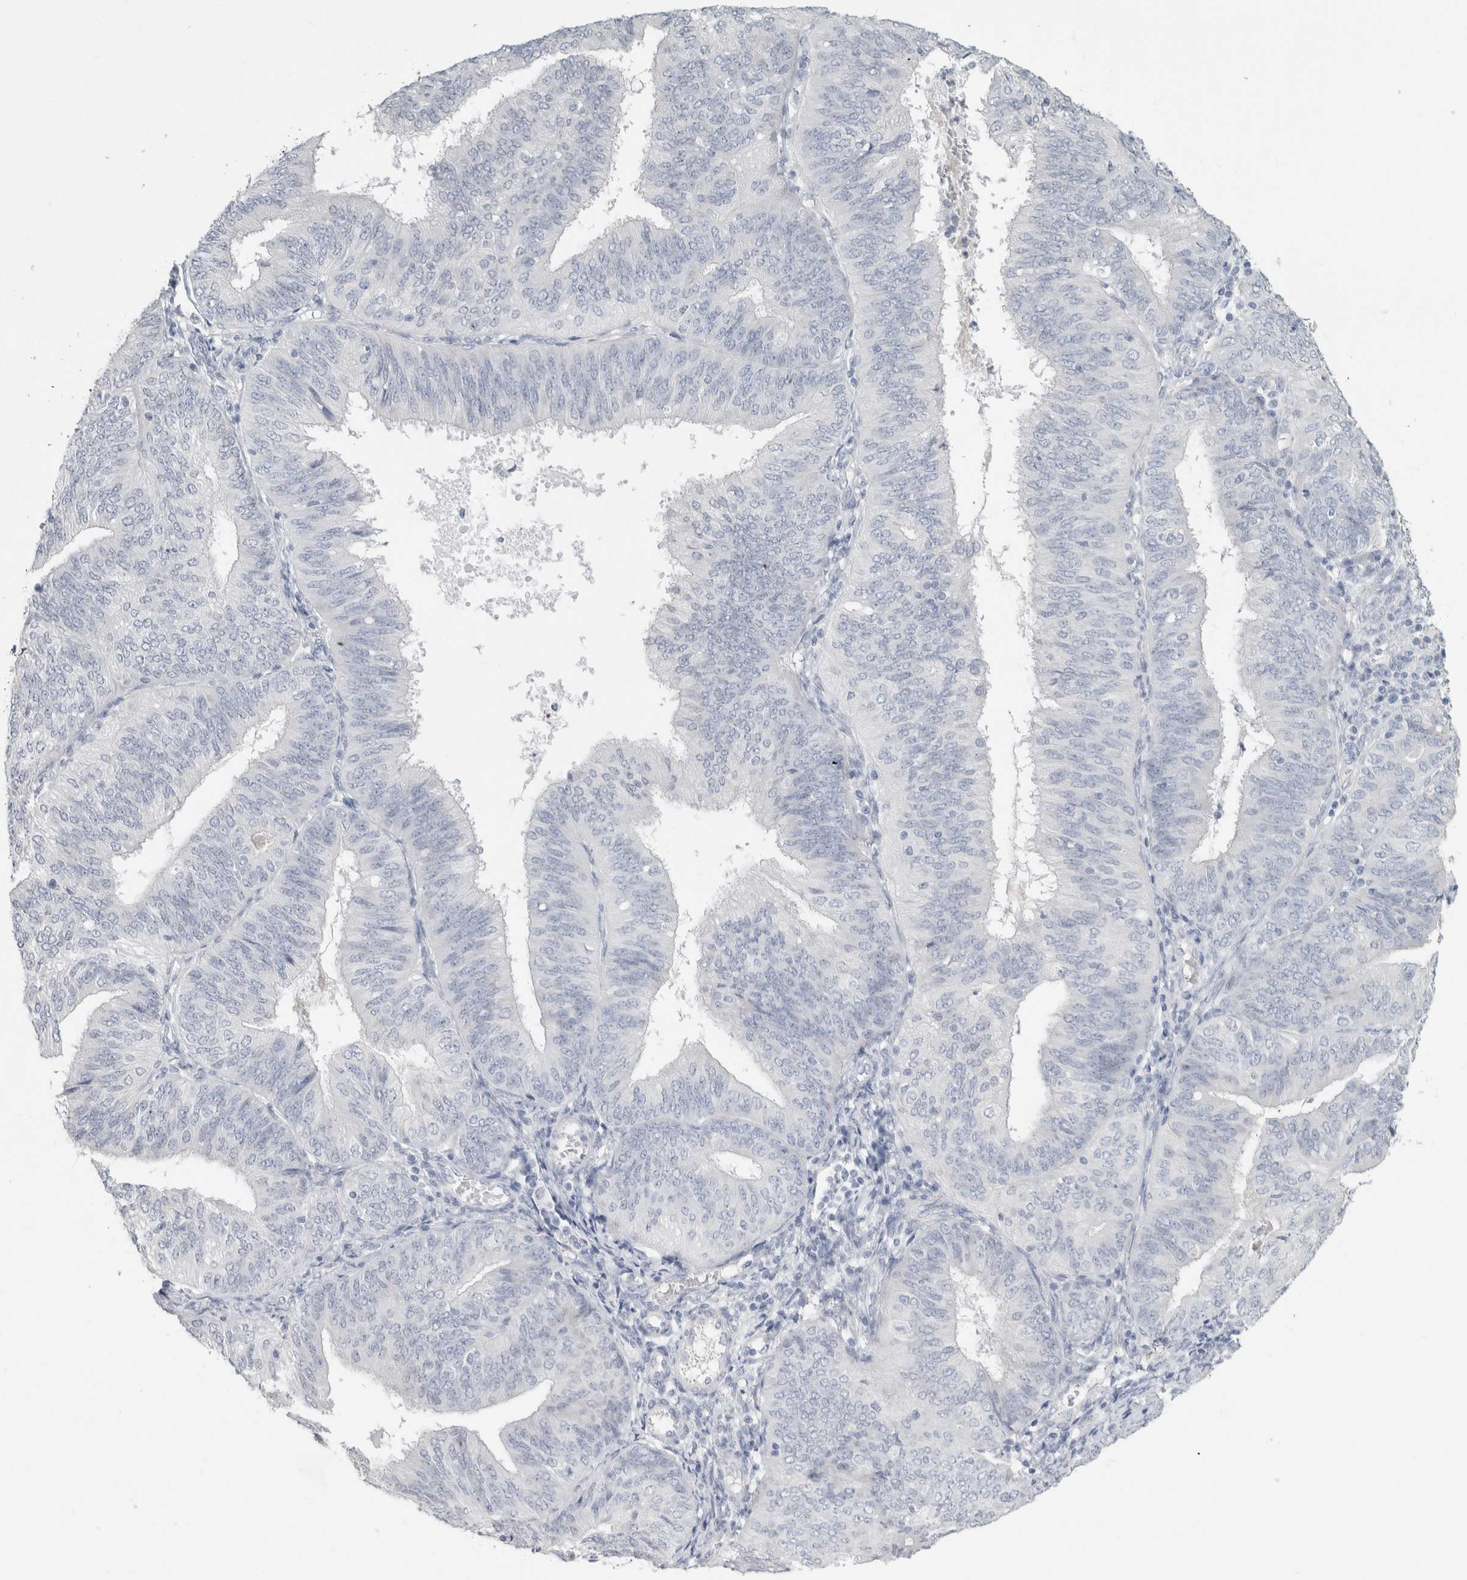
{"staining": {"intensity": "negative", "quantity": "none", "location": "none"}, "tissue": "endometrial cancer", "cell_type": "Tumor cells", "image_type": "cancer", "snomed": [{"axis": "morphology", "description": "Adenocarcinoma, NOS"}, {"axis": "topography", "description": "Endometrium"}], "caption": "Protein analysis of adenocarcinoma (endometrial) shows no significant staining in tumor cells.", "gene": "SLC6A1", "patient": {"sex": "female", "age": 58}}